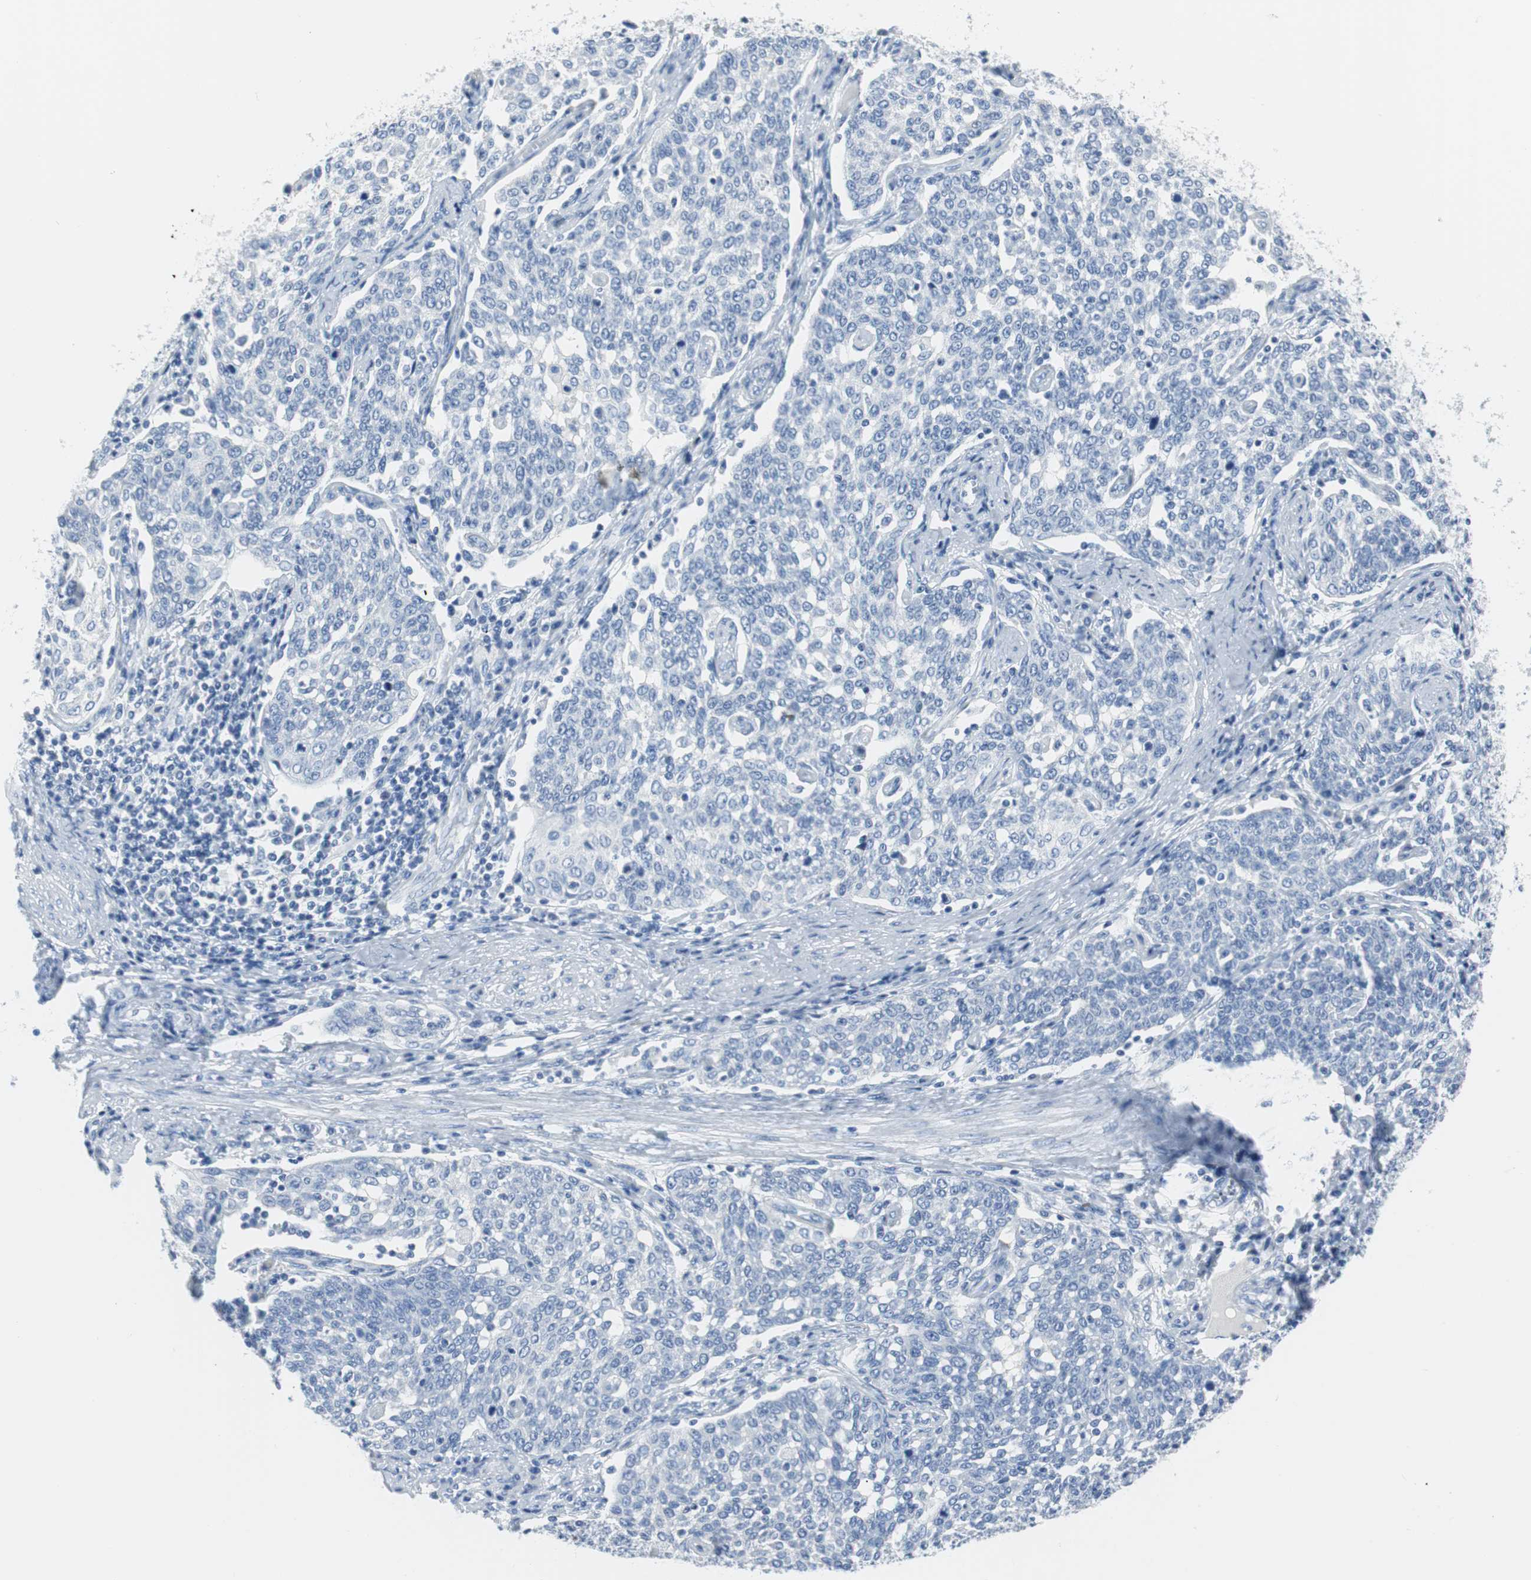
{"staining": {"intensity": "negative", "quantity": "none", "location": "none"}, "tissue": "cervical cancer", "cell_type": "Tumor cells", "image_type": "cancer", "snomed": [{"axis": "morphology", "description": "Squamous cell carcinoma, NOS"}, {"axis": "topography", "description": "Cervix"}], "caption": "Immunohistochemistry (IHC) of human squamous cell carcinoma (cervical) shows no staining in tumor cells. Brightfield microscopy of immunohistochemistry stained with DAB (brown) and hematoxylin (blue), captured at high magnification.", "gene": "GAP43", "patient": {"sex": "female", "age": 34}}